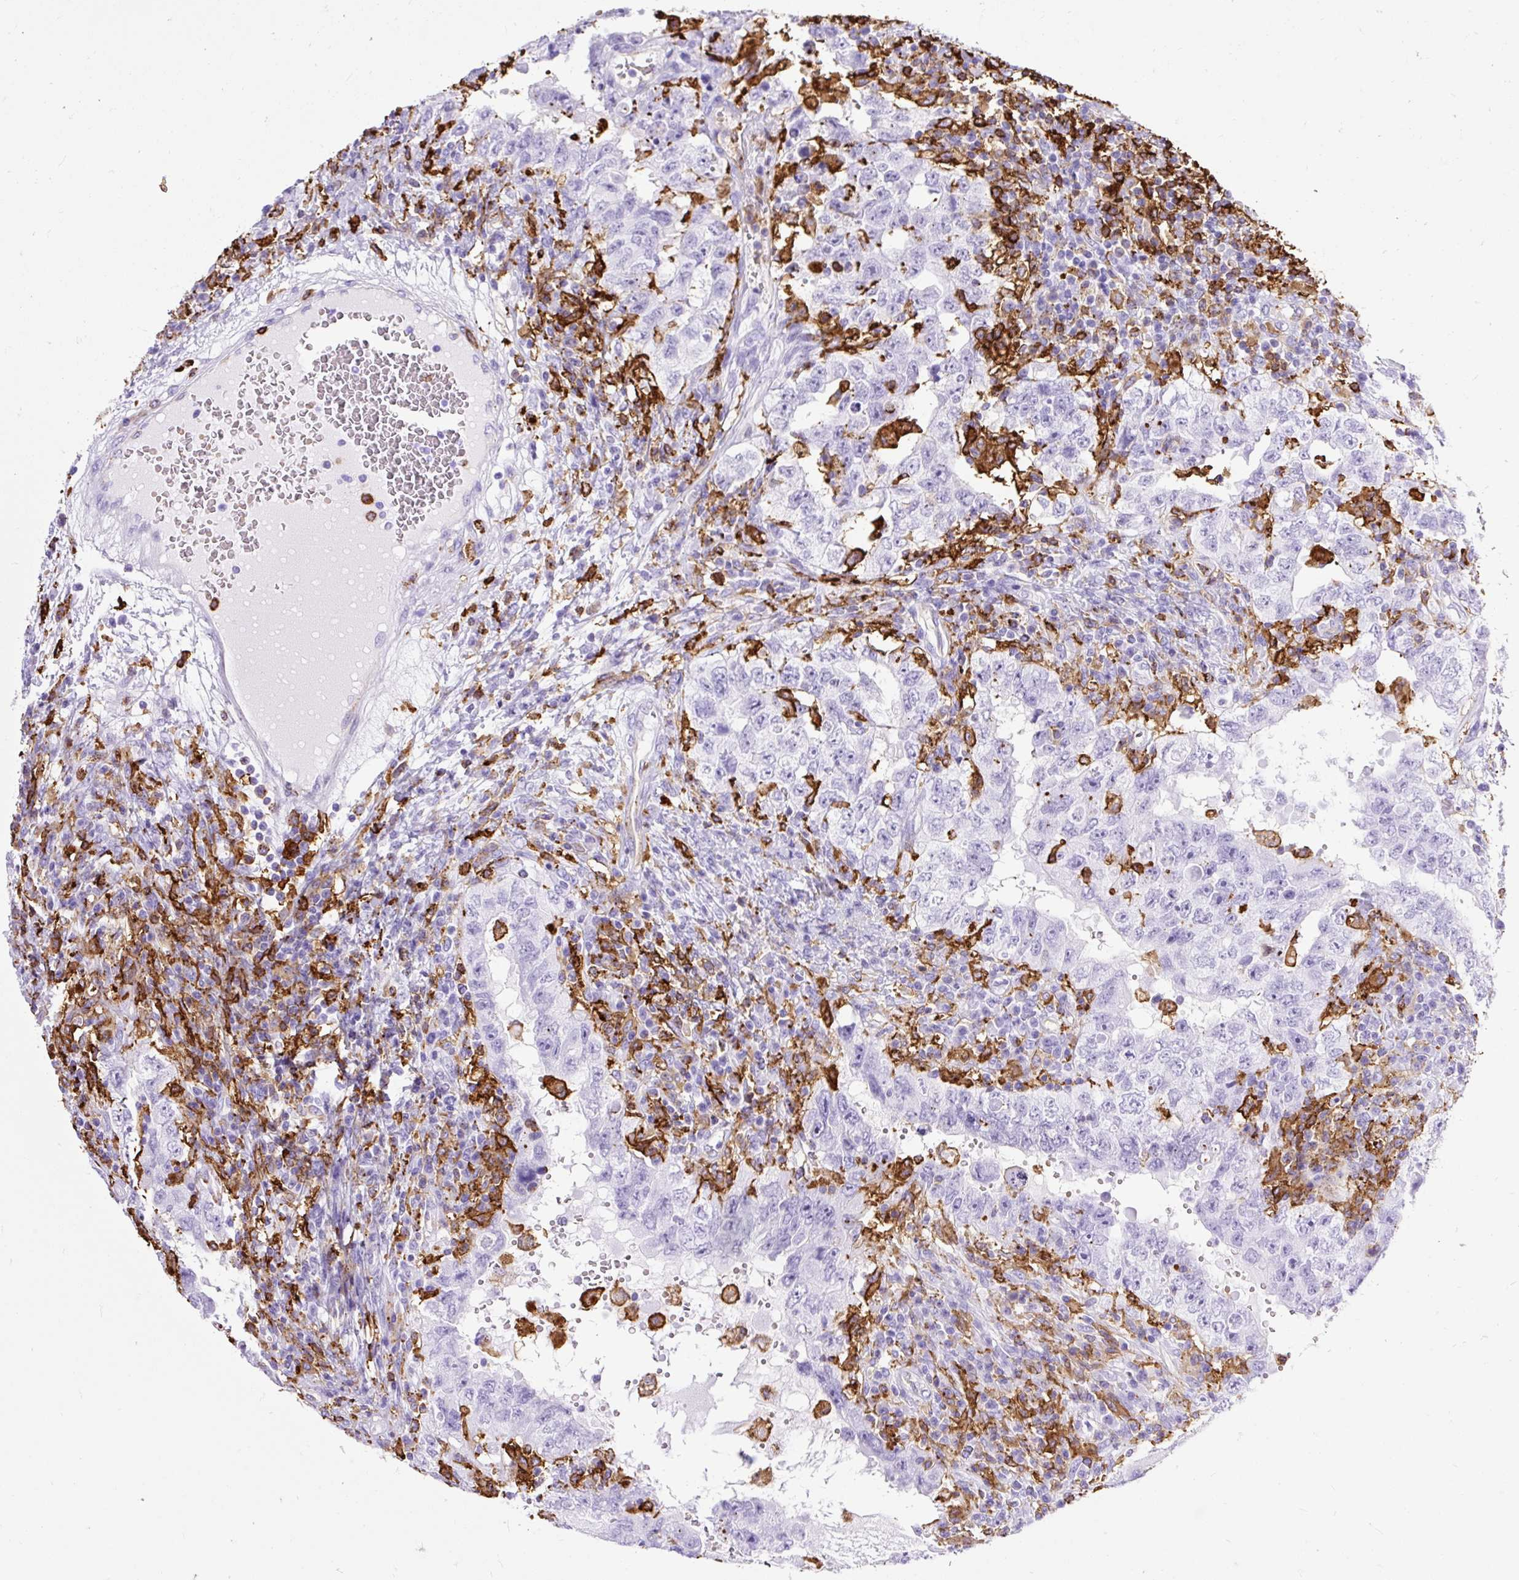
{"staining": {"intensity": "negative", "quantity": "none", "location": "none"}, "tissue": "testis cancer", "cell_type": "Tumor cells", "image_type": "cancer", "snomed": [{"axis": "morphology", "description": "Carcinoma, Embryonal, NOS"}, {"axis": "topography", "description": "Testis"}], "caption": "Tumor cells are negative for protein expression in human testis embryonal carcinoma. (DAB IHC visualized using brightfield microscopy, high magnification).", "gene": "HLA-DRA", "patient": {"sex": "male", "age": 26}}